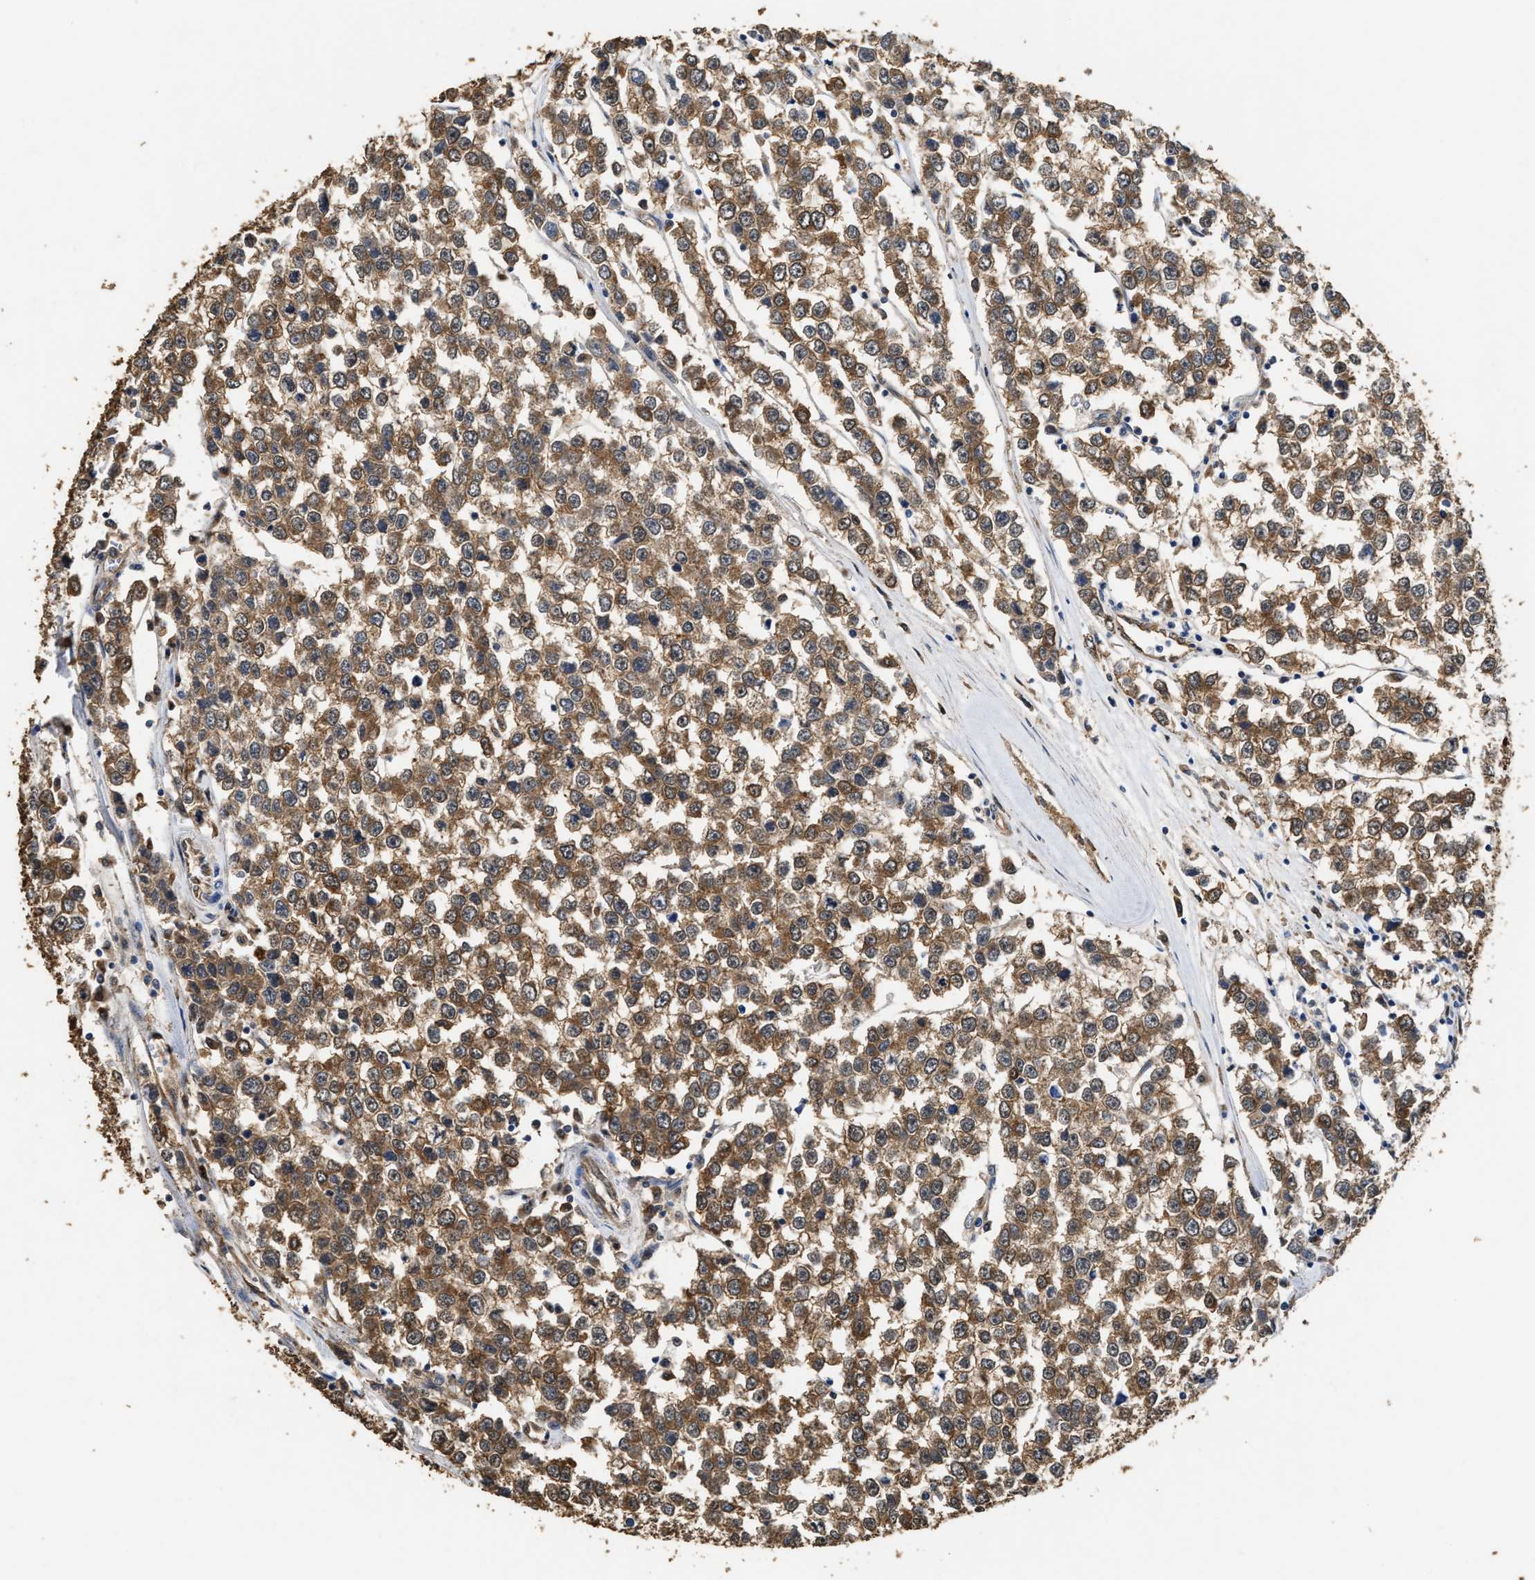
{"staining": {"intensity": "moderate", "quantity": ">75%", "location": "cytoplasmic/membranous"}, "tissue": "testis cancer", "cell_type": "Tumor cells", "image_type": "cancer", "snomed": [{"axis": "morphology", "description": "Seminoma, NOS"}, {"axis": "morphology", "description": "Carcinoma, Embryonal, NOS"}, {"axis": "topography", "description": "Testis"}], "caption": "Testis cancer (embryonal carcinoma) stained with a protein marker displays moderate staining in tumor cells.", "gene": "YWHAE", "patient": {"sex": "male", "age": 52}}